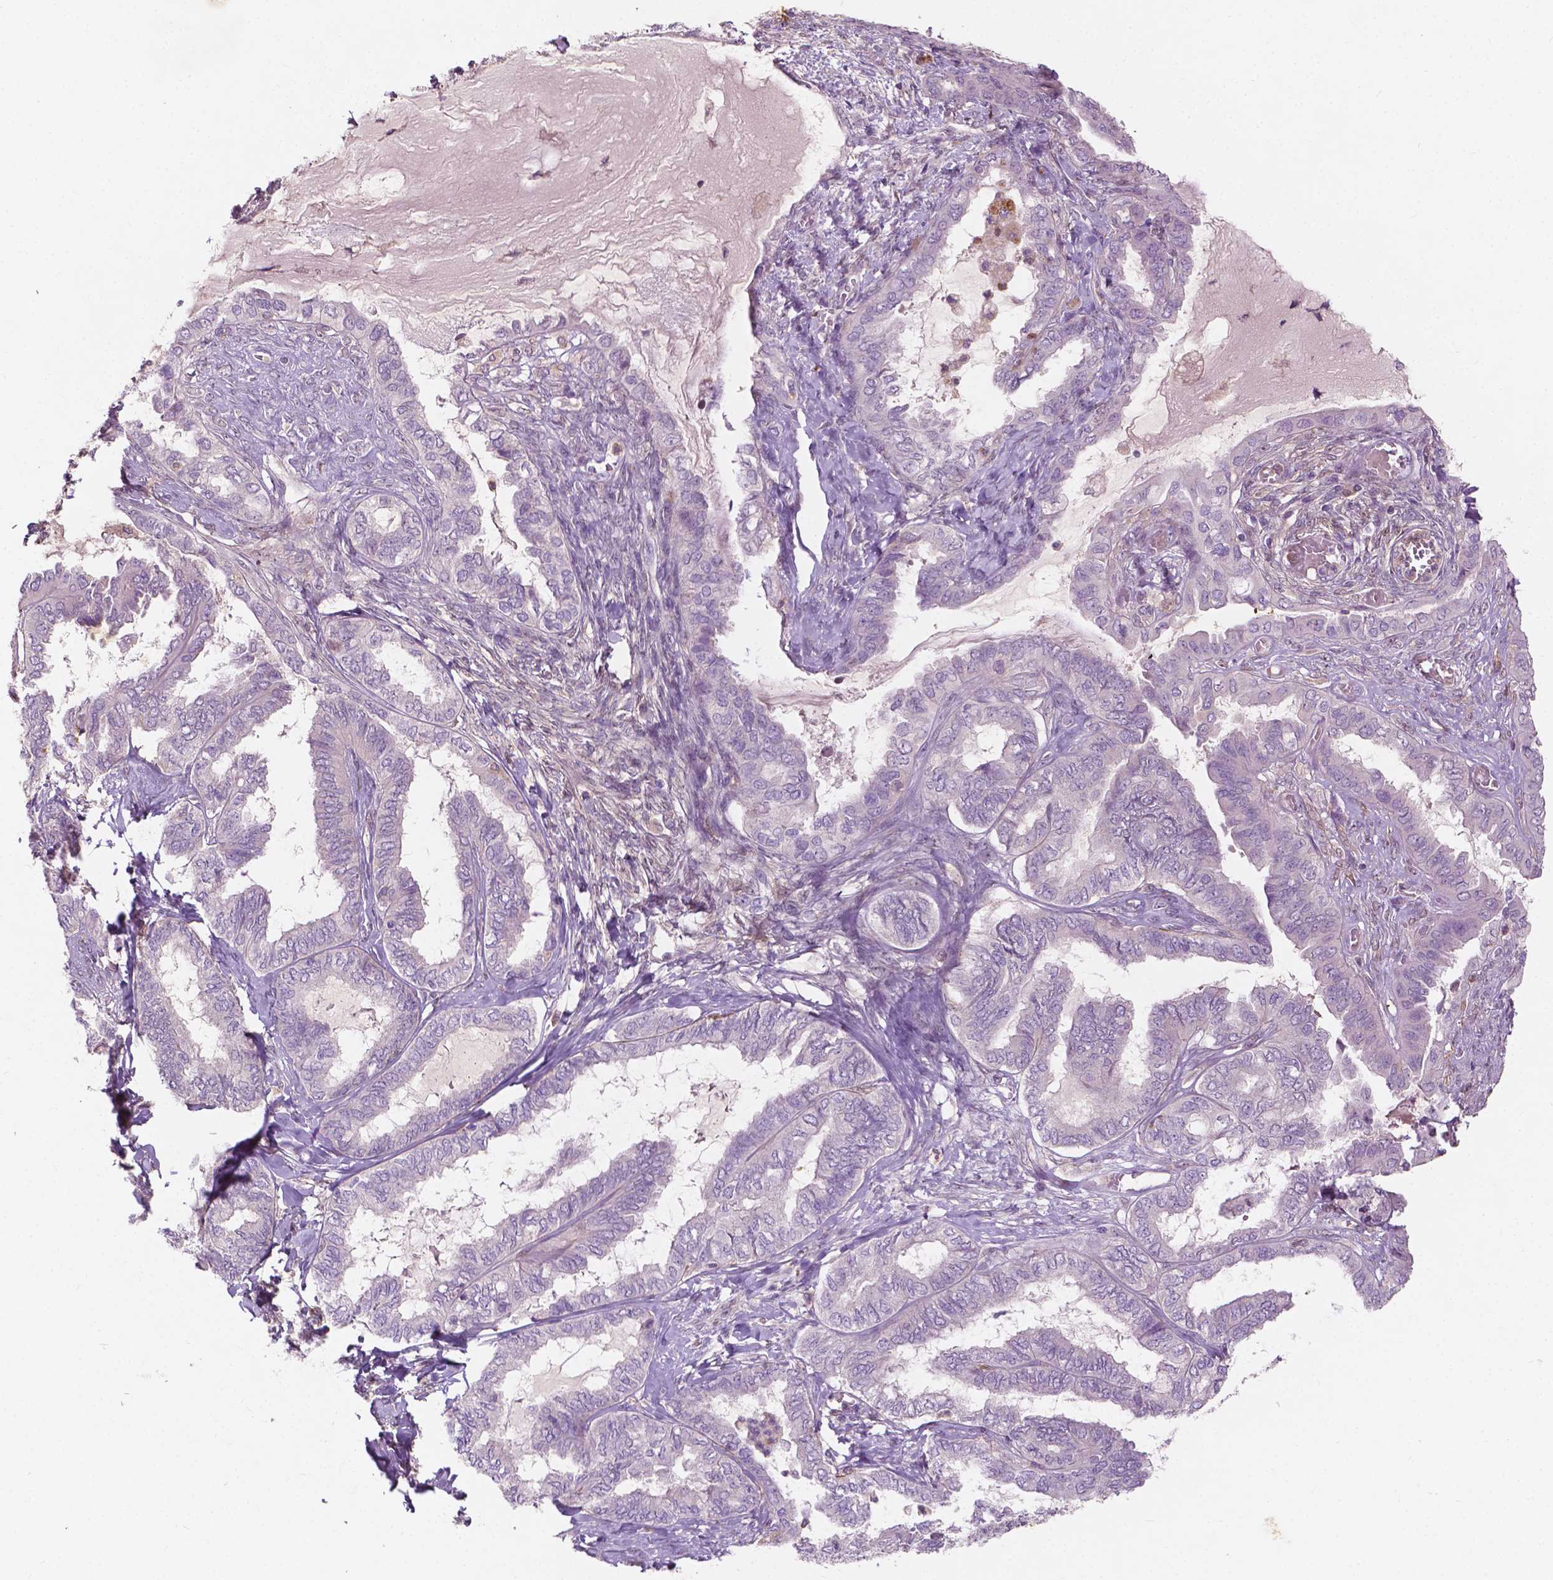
{"staining": {"intensity": "negative", "quantity": "none", "location": "none"}, "tissue": "ovarian cancer", "cell_type": "Tumor cells", "image_type": "cancer", "snomed": [{"axis": "morphology", "description": "Carcinoma, endometroid"}, {"axis": "topography", "description": "Ovary"}], "caption": "This is a histopathology image of IHC staining of ovarian cancer, which shows no positivity in tumor cells.", "gene": "GPR37", "patient": {"sex": "female", "age": 70}}